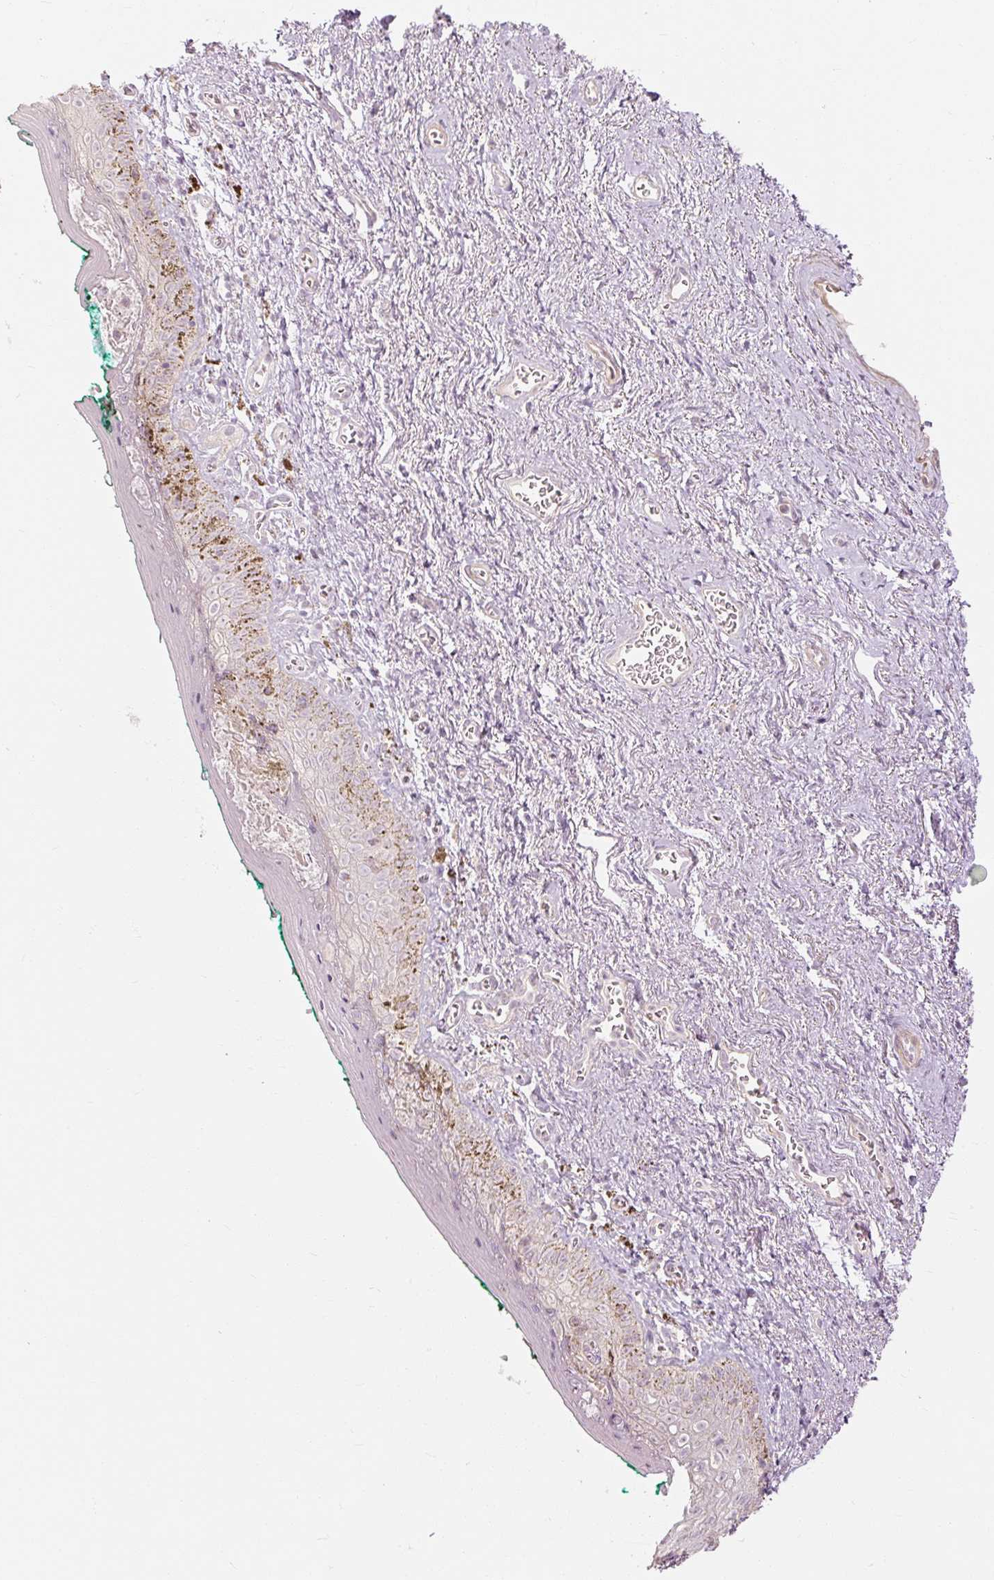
{"staining": {"intensity": "moderate", "quantity": "<25%", "location": "cytoplasmic/membranous"}, "tissue": "vagina", "cell_type": "Squamous epithelial cells", "image_type": "normal", "snomed": [{"axis": "morphology", "description": "Normal tissue, NOS"}, {"axis": "topography", "description": "Vulva"}, {"axis": "topography", "description": "Vagina"}, {"axis": "topography", "description": "Peripheral nerve tissue"}], "caption": "Moderate cytoplasmic/membranous expression for a protein is seen in about <25% of squamous epithelial cells of unremarkable vagina using IHC.", "gene": "CAPN3", "patient": {"sex": "female", "age": 66}}